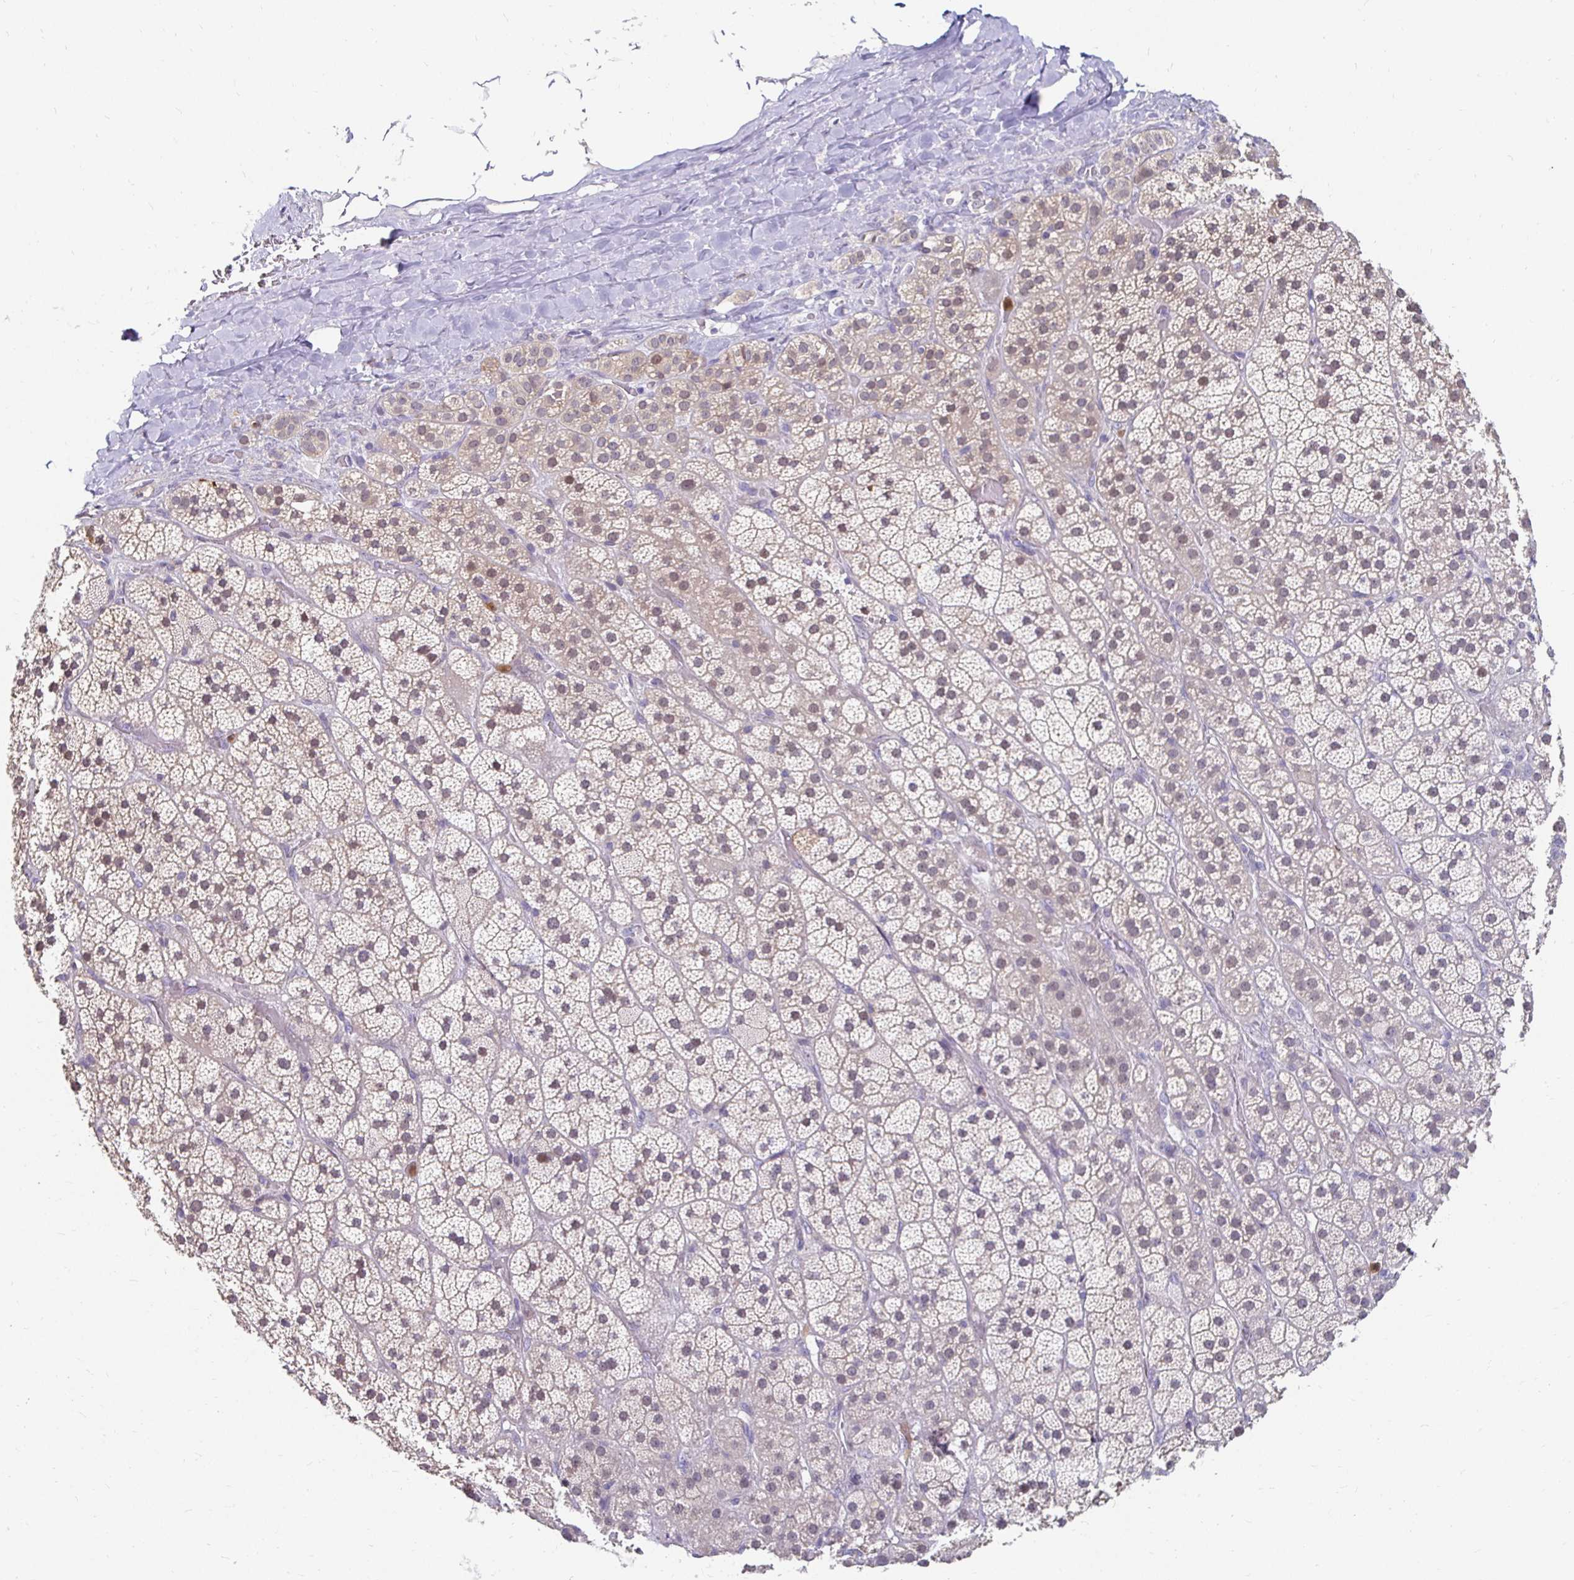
{"staining": {"intensity": "weak", "quantity": "25%-75%", "location": "cytoplasmic/membranous,nuclear"}, "tissue": "adrenal gland", "cell_type": "Glandular cells", "image_type": "normal", "snomed": [{"axis": "morphology", "description": "Normal tissue, NOS"}, {"axis": "topography", "description": "Adrenal gland"}], "caption": "Protein staining demonstrates weak cytoplasmic/membranous,nuclear positivity in approximately 25%-75% of glandular cells in benign adrenal gland. Ihc stains the protein in brown and the nuclei are stained blue.", "gene": "PADI2", "patient": {"sex": "male", "age": 57}}